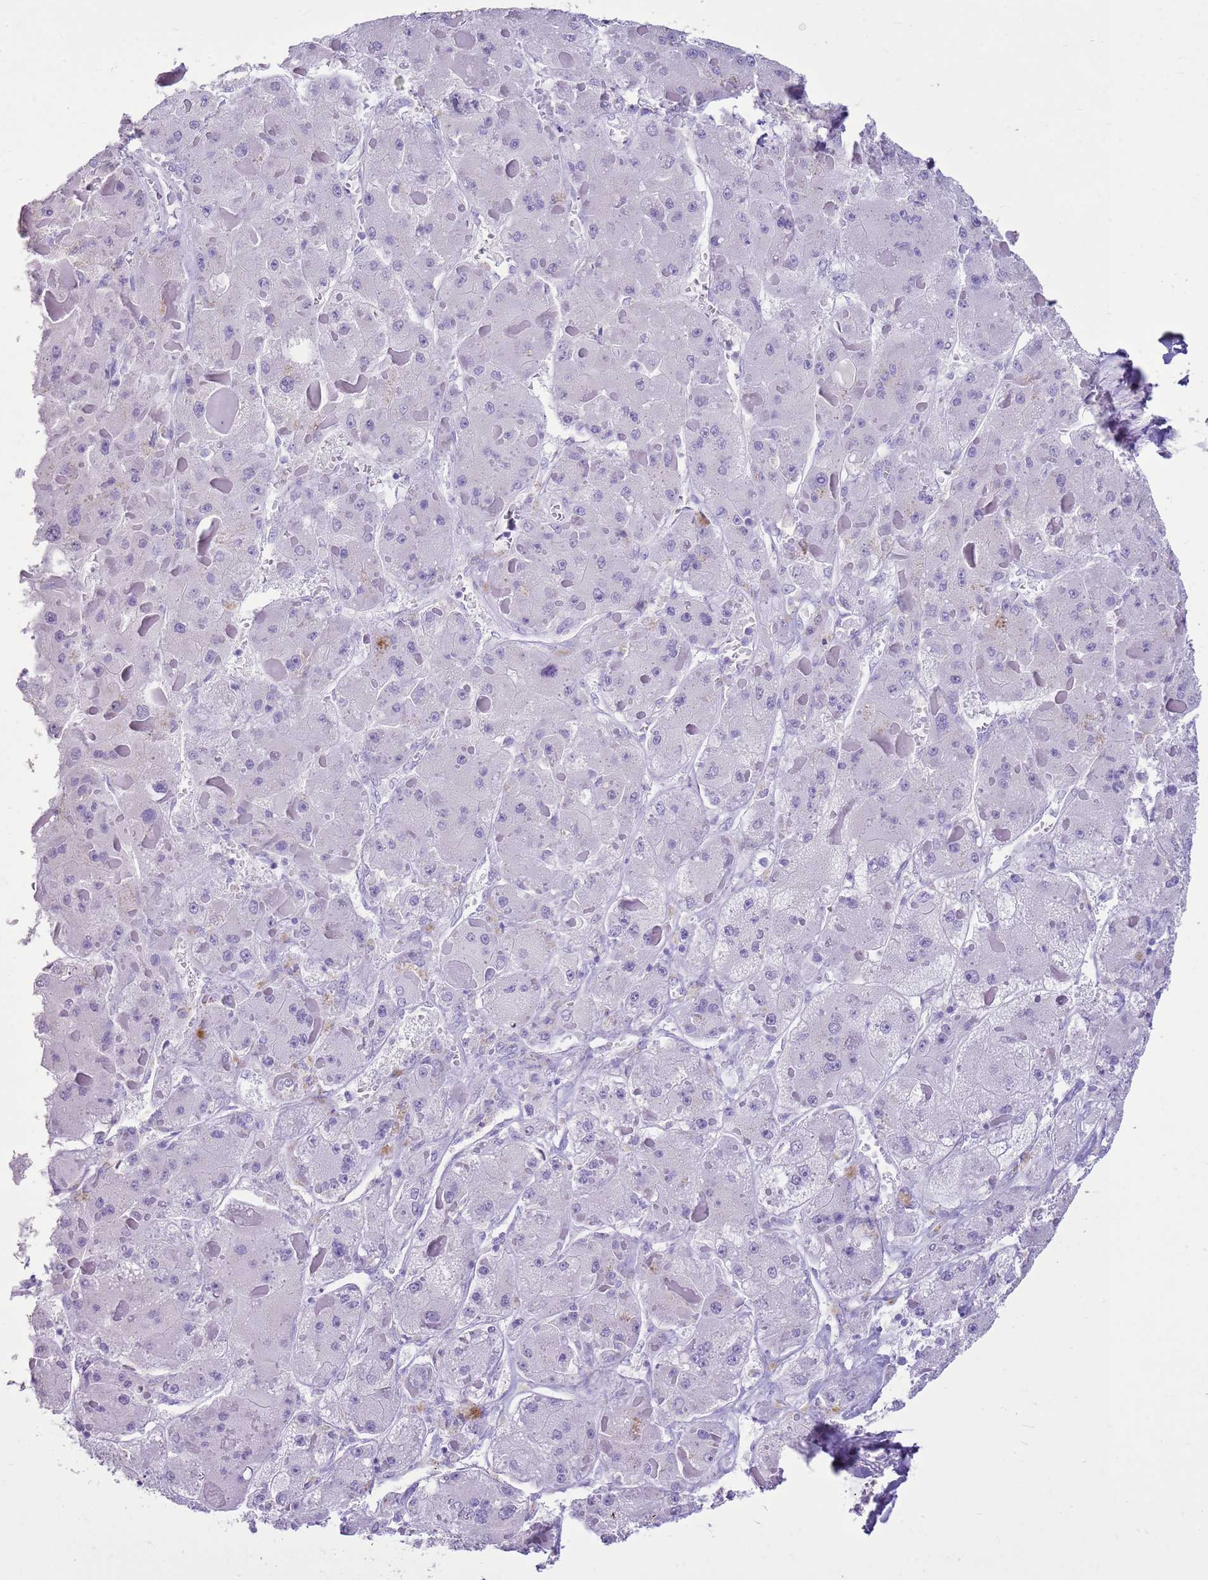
{"staining": {"intensity": "negative", "quantity": "none", "location": "none"}, "tissue": "liver cancer", "cell_type": "Tumor cells", "image_type": "cancer", "snomed": [{"axis": "morphology", "description": "Carcinoma, Hepatocellular, NOS"}, {"axis": "topography", "description": "Liver"}], "caption": "High magnification brightfield microscopy of hepatocellular carcinoma (liver) stained with DAB (3,3'-diaminobenzidine) (brown) and counterstained with hematoxylin (blue): tumor cells show no significant staining.", "gene": "CA8", "patient": {"sex": "female", "age": 73}}